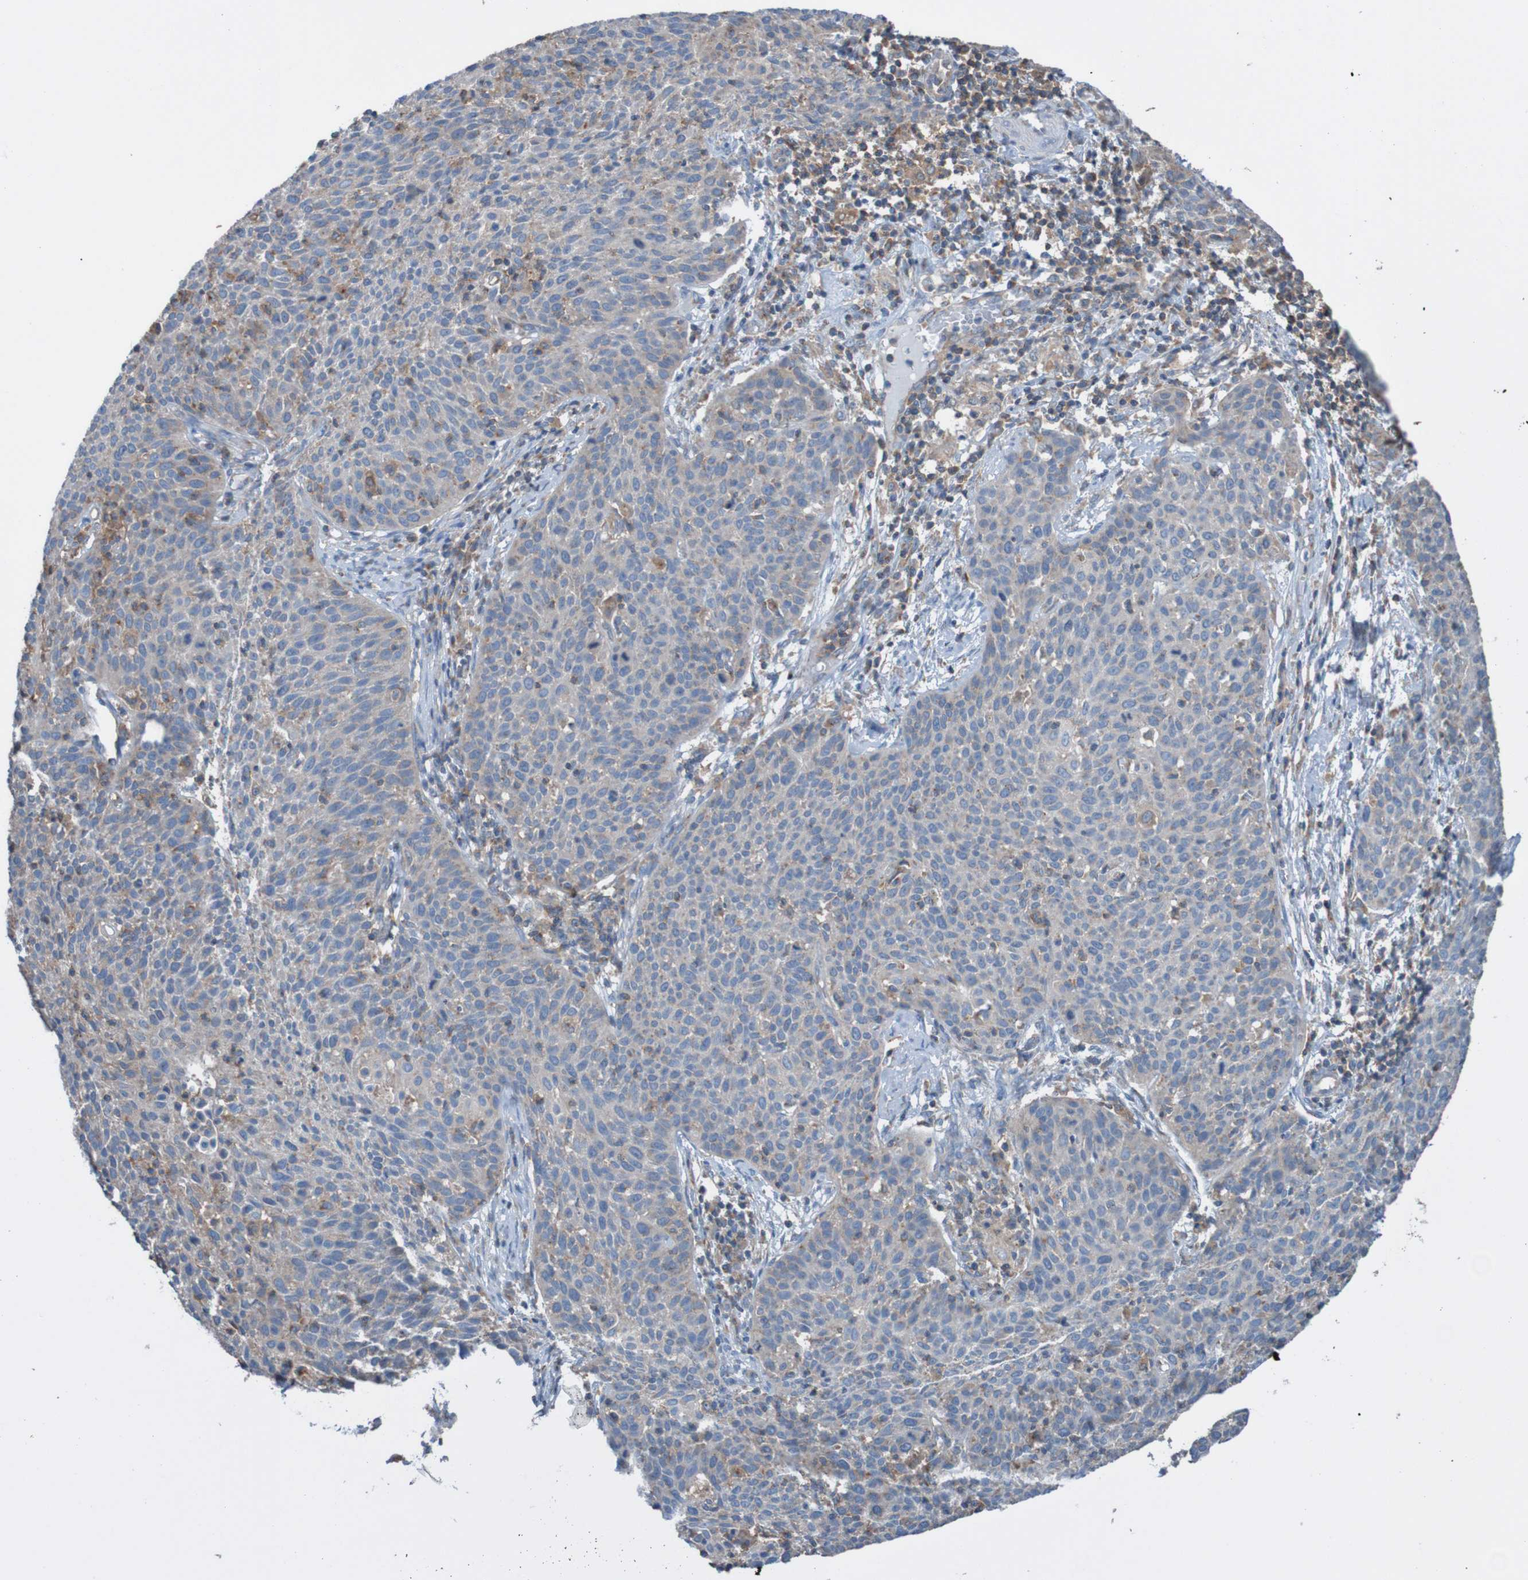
{"staining": {"intensity": "moderate", "quantity": "<25%", "location": "cytoplasmic/membranous"}, "tissue": "cervical cancer", "cell_type": "Tumor cells", "image_type": "cancer", "snomed": [{"axis": "morphology", "description": "Squamous cell carcinoma, NOS"}, {"axis": "topography", "description": "Cervix"}], "caption": "IHC staining of cervical squamous cell carcinoma, which displays low levels of moderate cytoplasmic/membranous expression in about <25% of tumor cells indicating moderate cytoplasmic/membranous protein staining. The staining was performed using DAB (brown) for protein detection and nuclei were counterstained in hematoxylin (blue).", "gene": "MINAR1", "patient": {"sex": "female", "age": 38}}